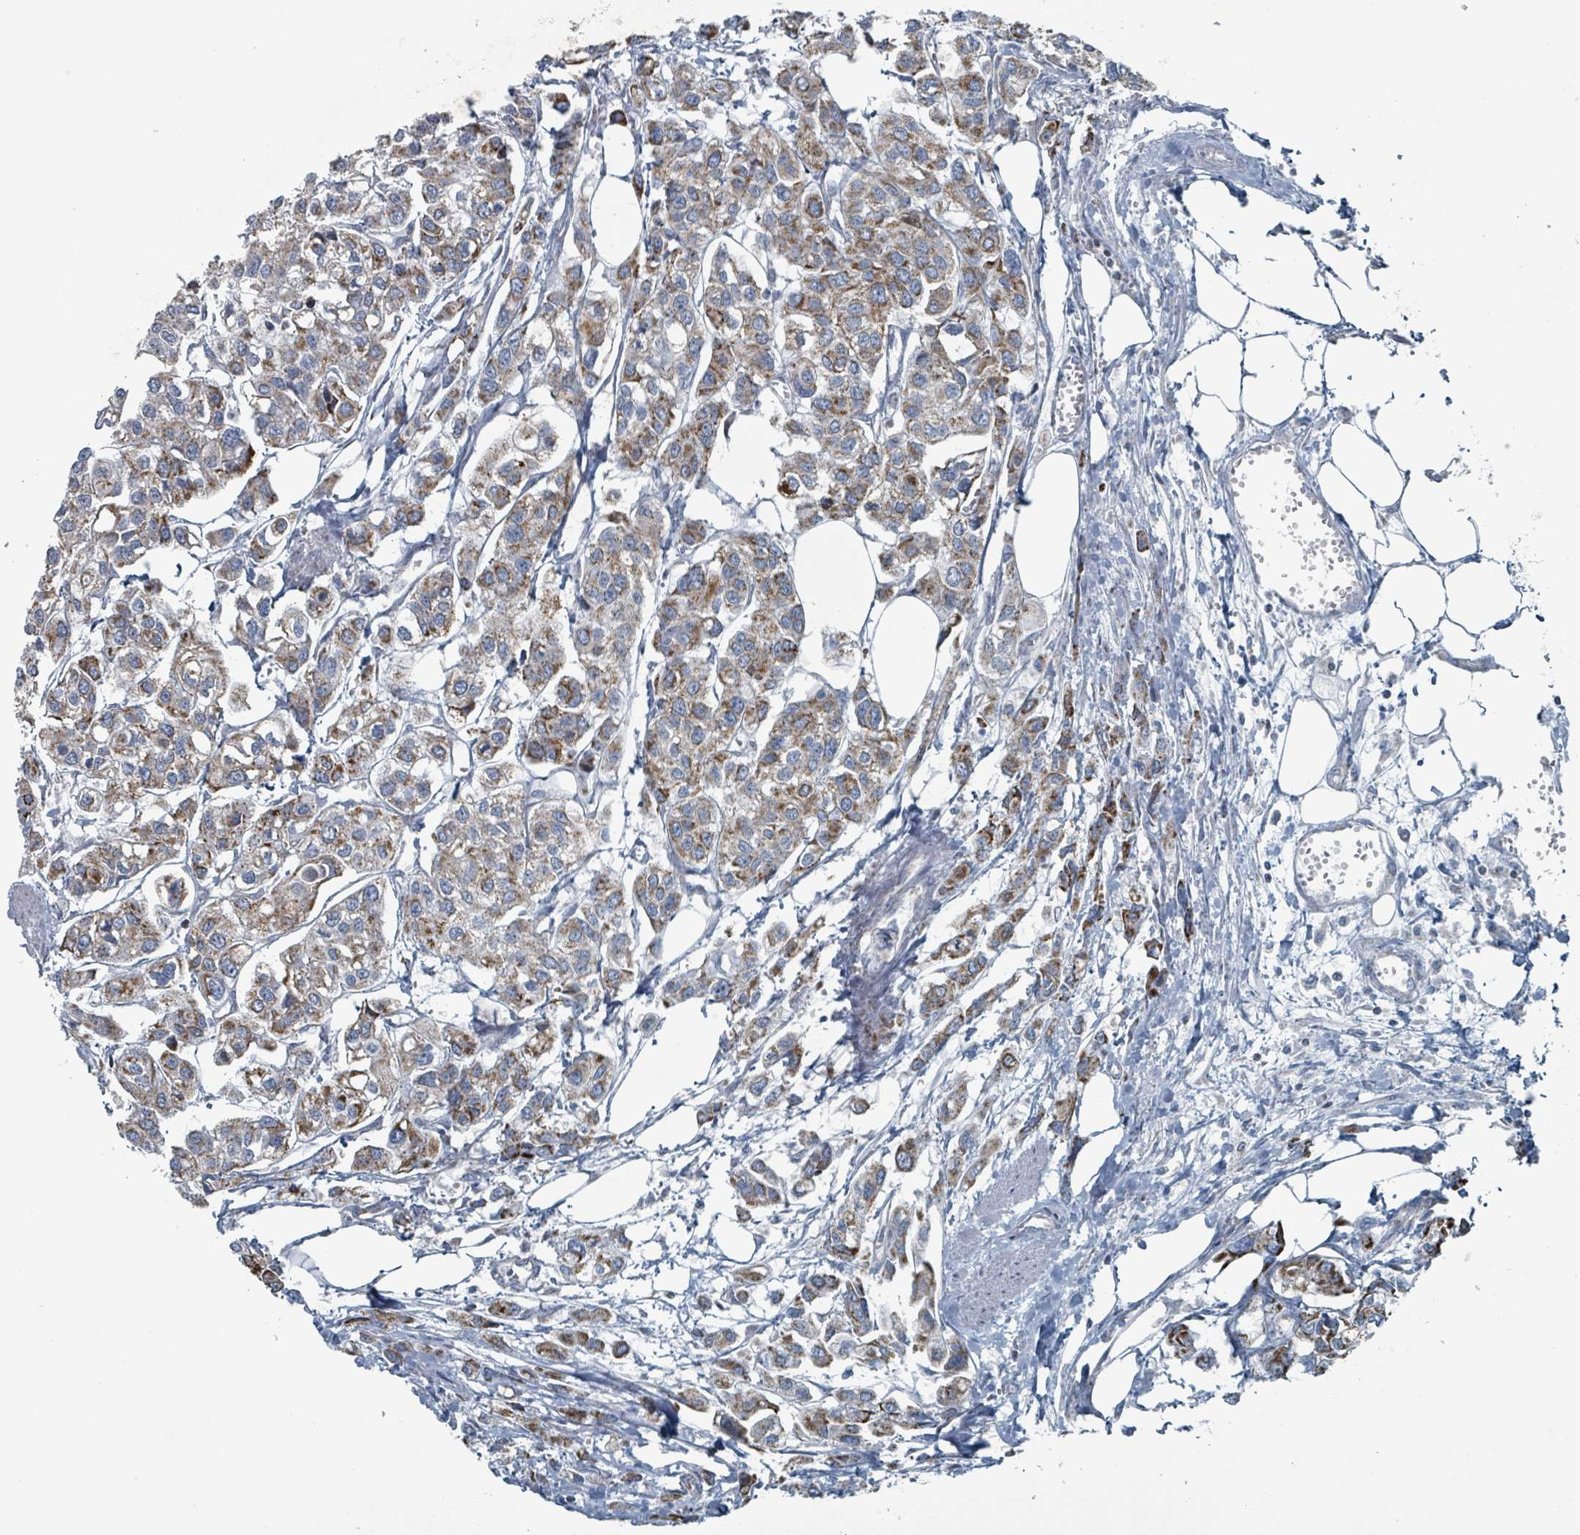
{"staining": {"intensity": "moderate", "quantity": ">75%", "location": "cytoplasmic/membranous"}, "tissue": "urothelial cancer", "cell_type": "Tumor cells", "image_type": "cancer", "snomed": [{"axis": "morphology", "description": "Urothelial carcinoma, High grade"}, {"axis": "topography", "description": "Urinary bladder"}], "caption": "Urothelial carcinoma (high-grade) tissue demonstrates moderate cytoplasmic/membranous expression in approximately >75% of tumor cells, visualized by immunohistochemistry. (Brightfield microscopy of DAB IHC at high magnification).", "gene": "ABHD18", "patient": {"sex": "male", "age": 67}}